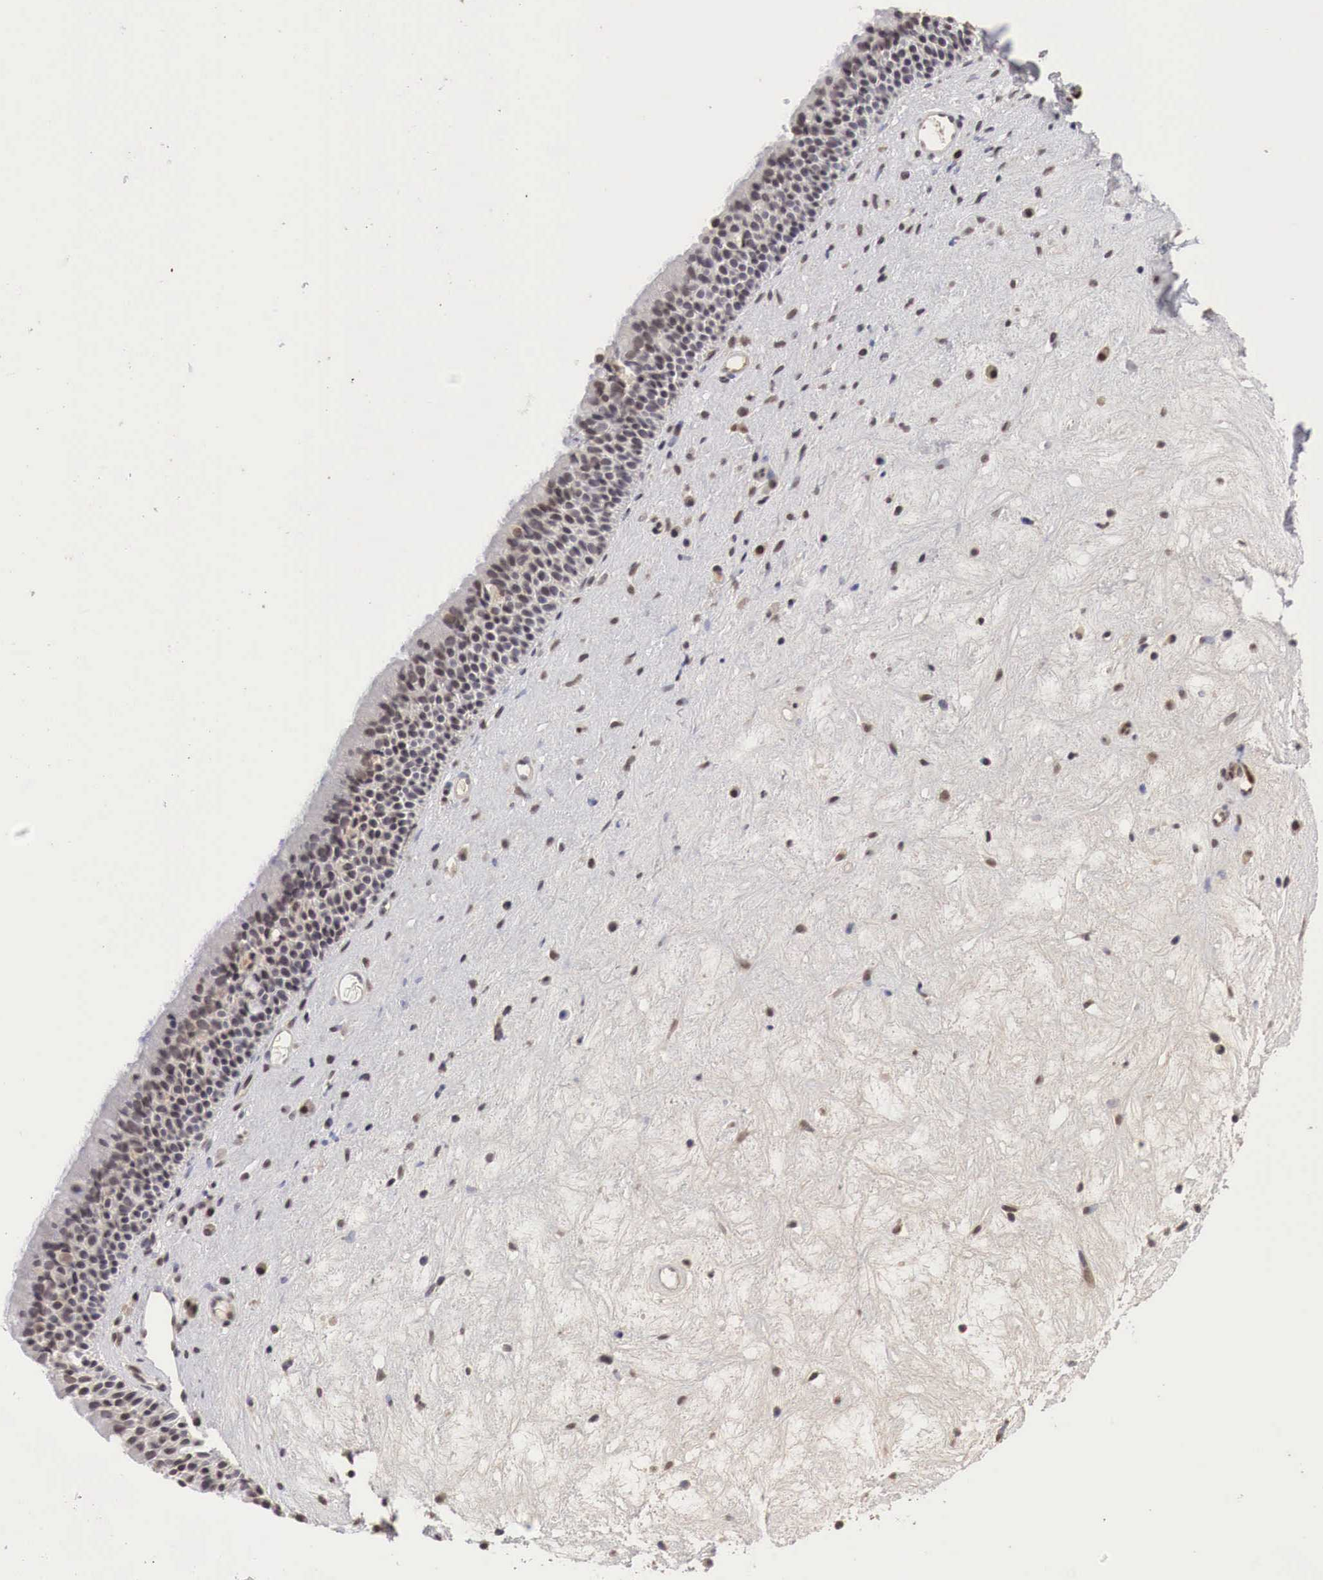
{"staining": {"intensity": "weak", "quantity": "<25%", "location": "cytoplasmic/membranous,nuclear"}, "tissue": "nasopharynx", "cell_type": "Respiratory epithelial cells", "image_type": "normal", "snomed": [{"axis": "morphology", "description": "Normal tissue, NOS"}, {"axis": "topography", "description": "Nasopharynx"}], "caption": "This histopathology image is of normal nasopharynx stained with immunohistochemistry to label a protein in brown with the nuclei are counter-stained blue. There is no staining in respiratory epithelial cells.", "gene": "DACH2", "patient": {"sex": "female", "age": 78}}